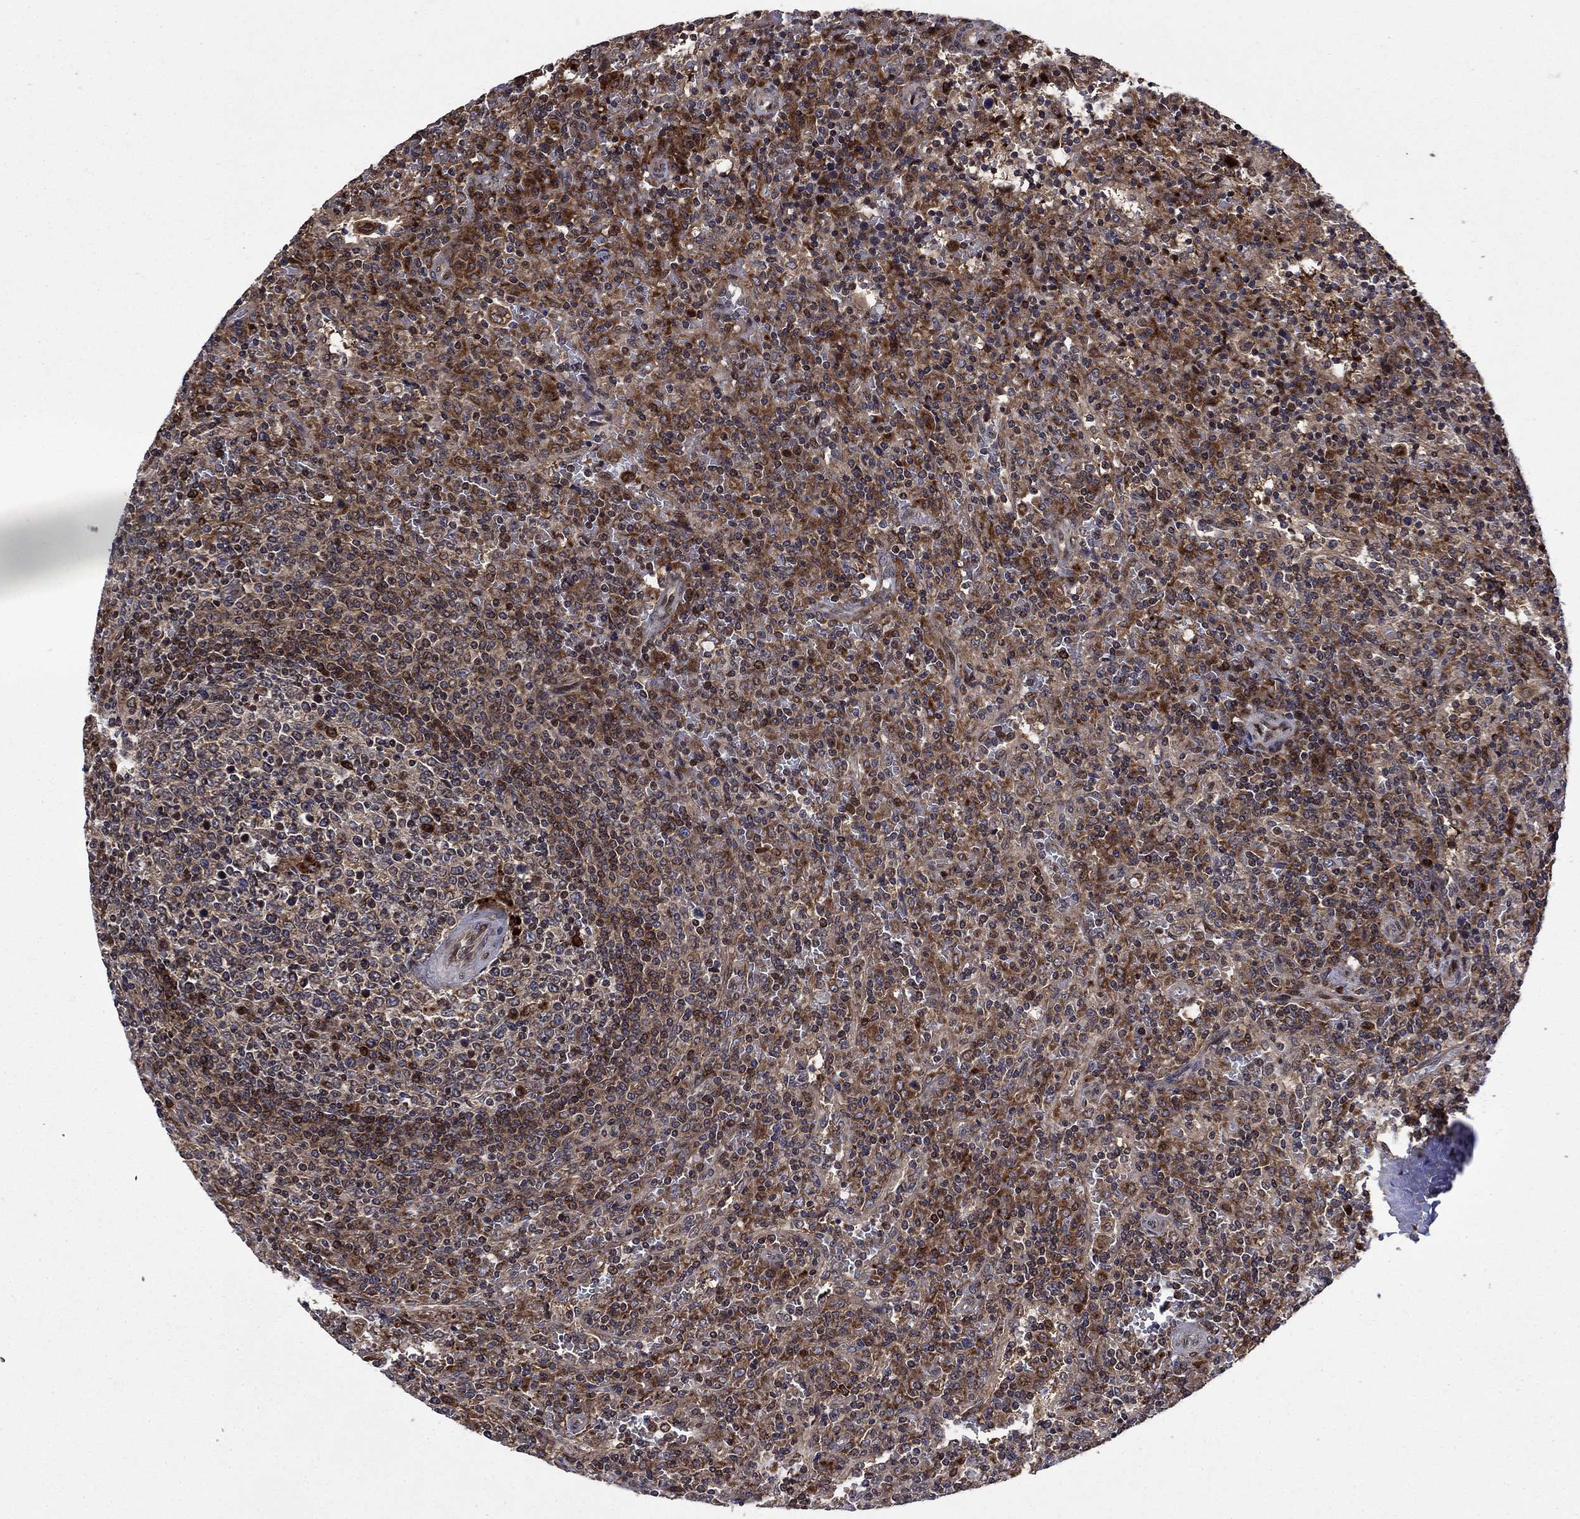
{"staining": {"intensity": "strong", "quantity": "<25%", "location": "cytoplasmic/membranous,nuclear"}, "tissue": "lymphoma", "cell_type": "Tumor cells", "image_type": "cancer", "snomed": [{"axis": "morphology", "description": "Malignant lymphoma, non-Hodgkin's type, Low grade"}, {"axis": "topography", "description": "Spleen"}], "caption": "Brown immunohistochemical staining in lymphoma demonstrates strong cytoplasmic/membranous and nuclear staining in approximately <25% of tumor cells.", "gene": "AGTPBP1", "patient": {"sex": "male", "age": 62}}